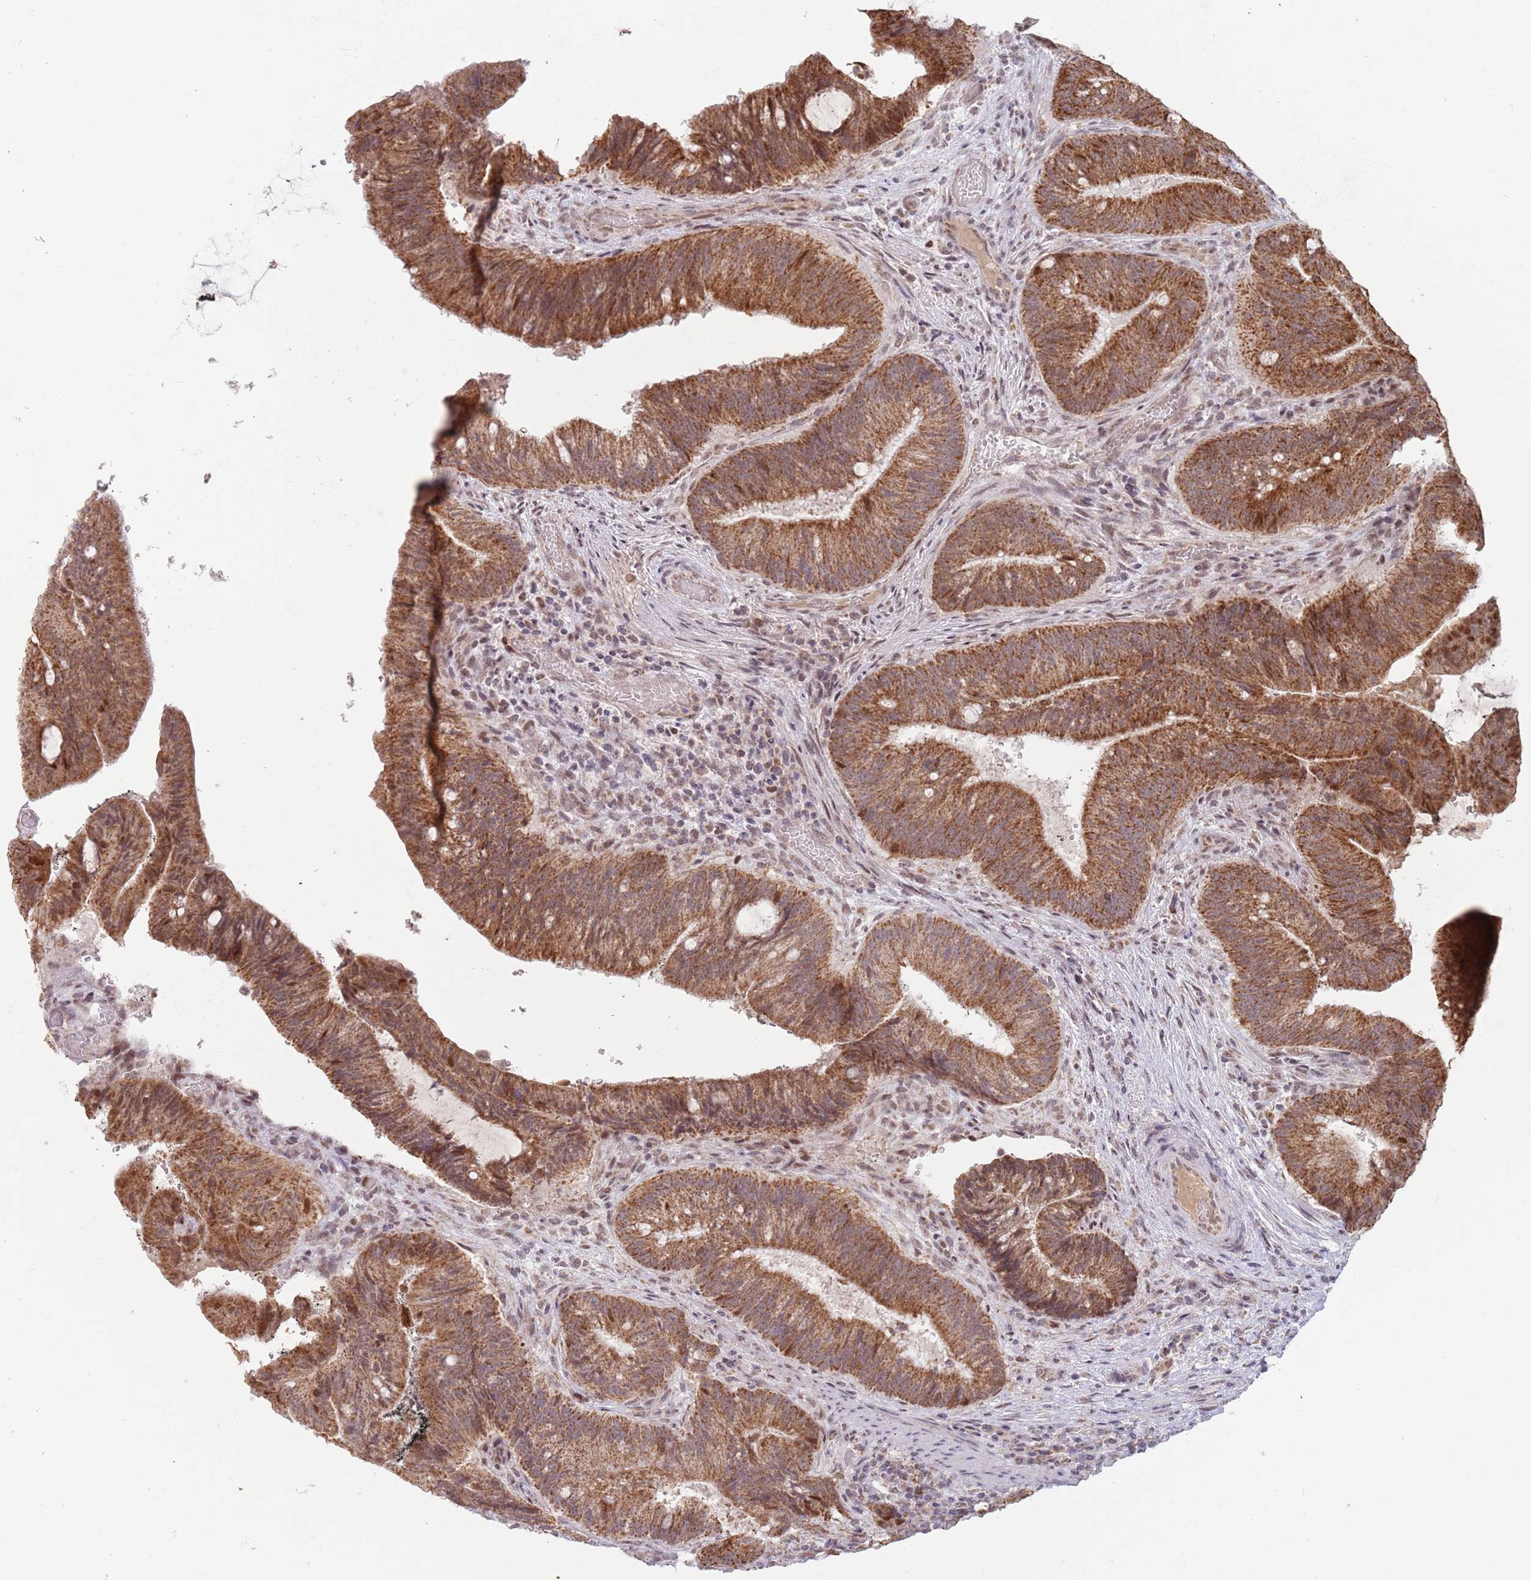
{"staining": {"intensity": "strong", "quantity": ">75%", "location": "cytoplasmic/membranous"}, "tissue": "colorectal cancer", "cell_type": "Tumor cells", "image_type": "cancer", "snomed": [{"axis": "morphology", "description": "Adenocarcinoma, NOS"}, {"axis": "topography", "description": "Colon"}], "caption": "Approximately >75% of tumor cells in colorectal adenocarcinoma demonstrate strong cytoplasmic/membranous protein positivity as visualized by brown immunohistochemical staining.", "gene": "TIMM13", "patient": {"sex": "female", "age": 43}}